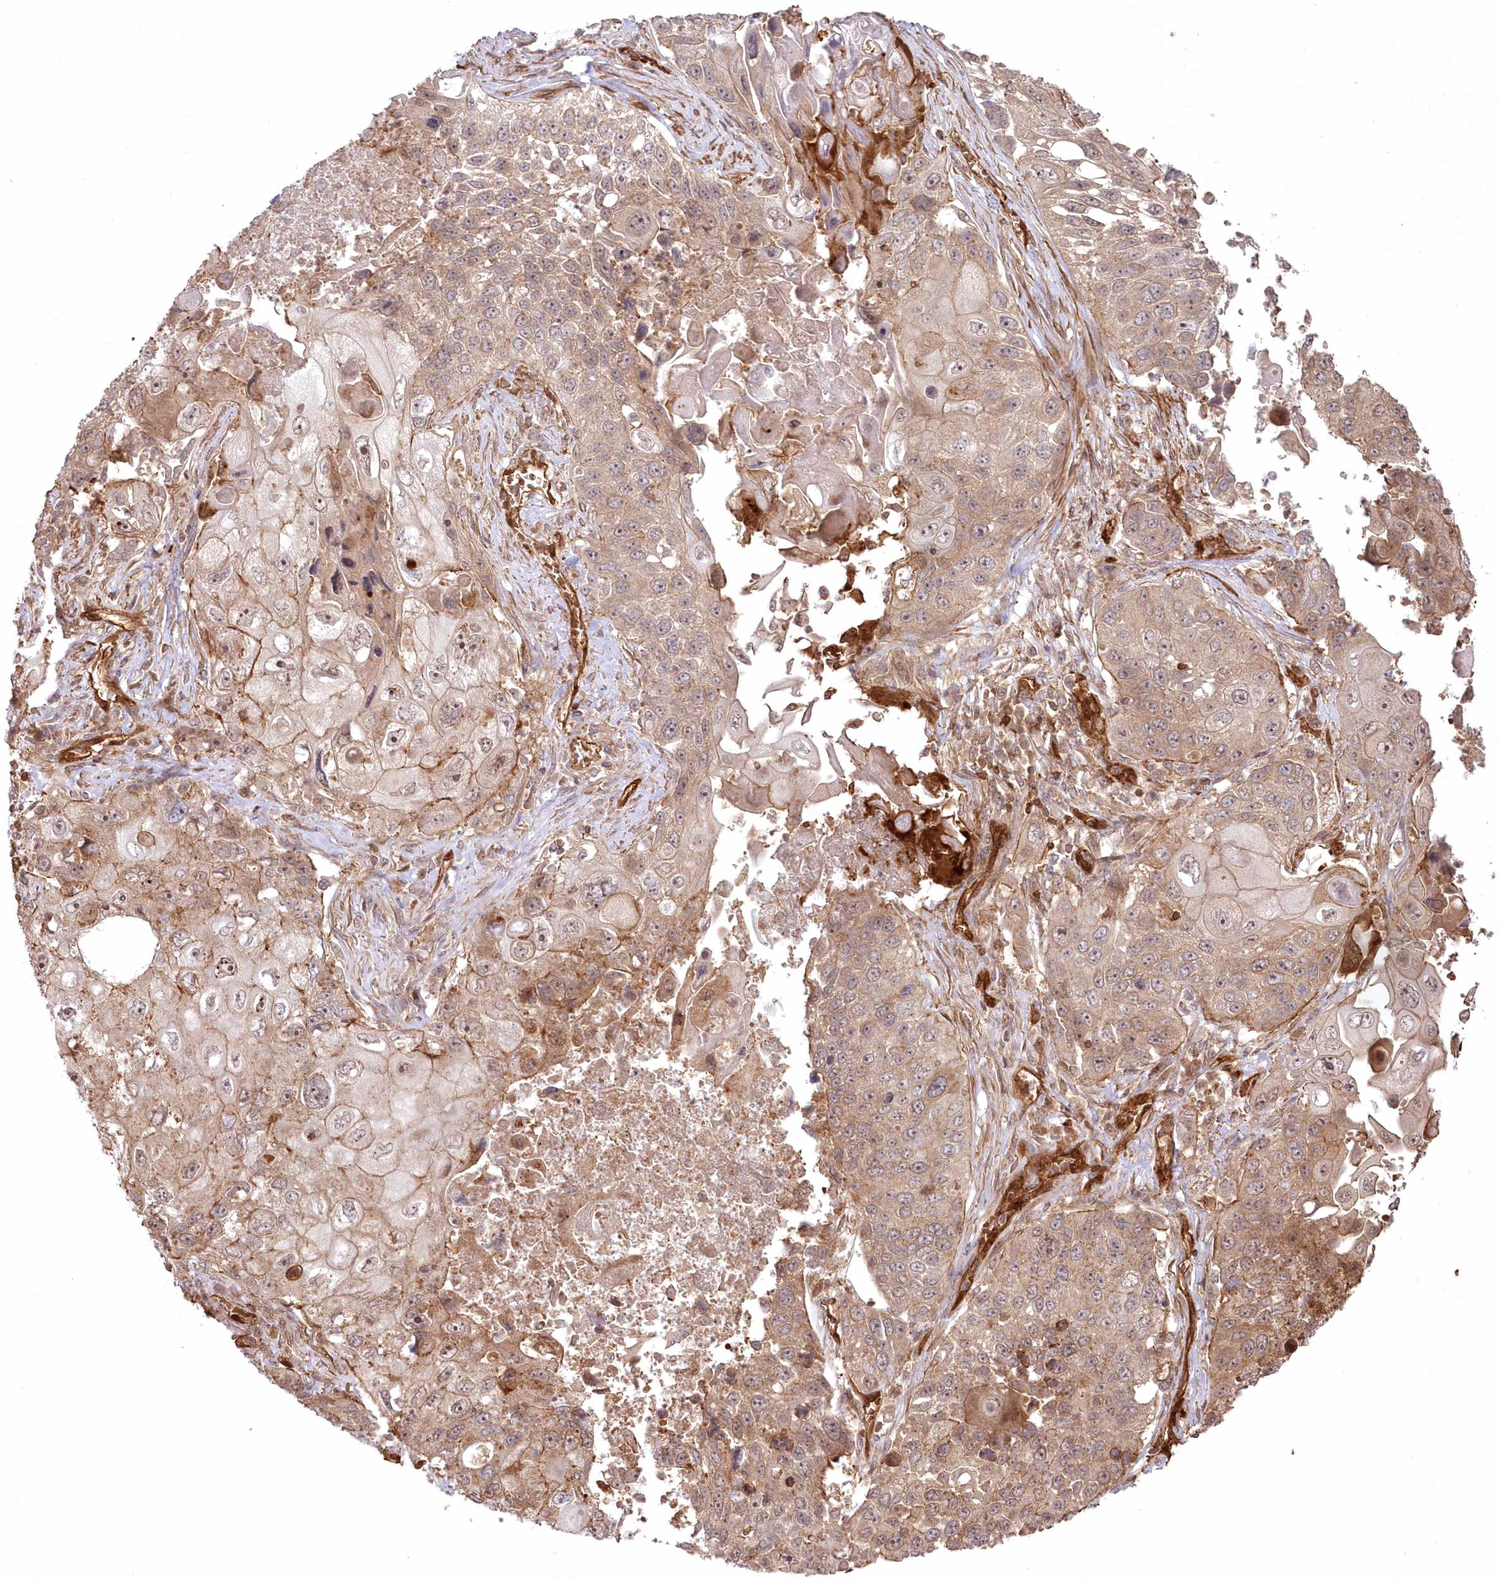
{"staining": {"intensity": "moderate", "quantity": ">75%", "location": "cytoplasmic/membranous"}, "tissue": "lung cancer", "cell_type": "Tumor cells", "image_type": "cancer", "snomed": [{"axis": "morphology", "description": "Squamous cell carcinoma, NOS"}, {"axis": "topography", "description": "Lung"}], "caption": "Immunohistochemistry (IHC) image of neoplastic tissue: lung cancer (squamous cell carcinoma) stained using IHC shows medium levels of moderate protein expression localized specifically in the cytoplasmic/membranous of tumor cells, appearing as a cytoplasmic/membranous brown color.", "gene": "RGCC", "patient": {"sex": "male", "age": 61}}